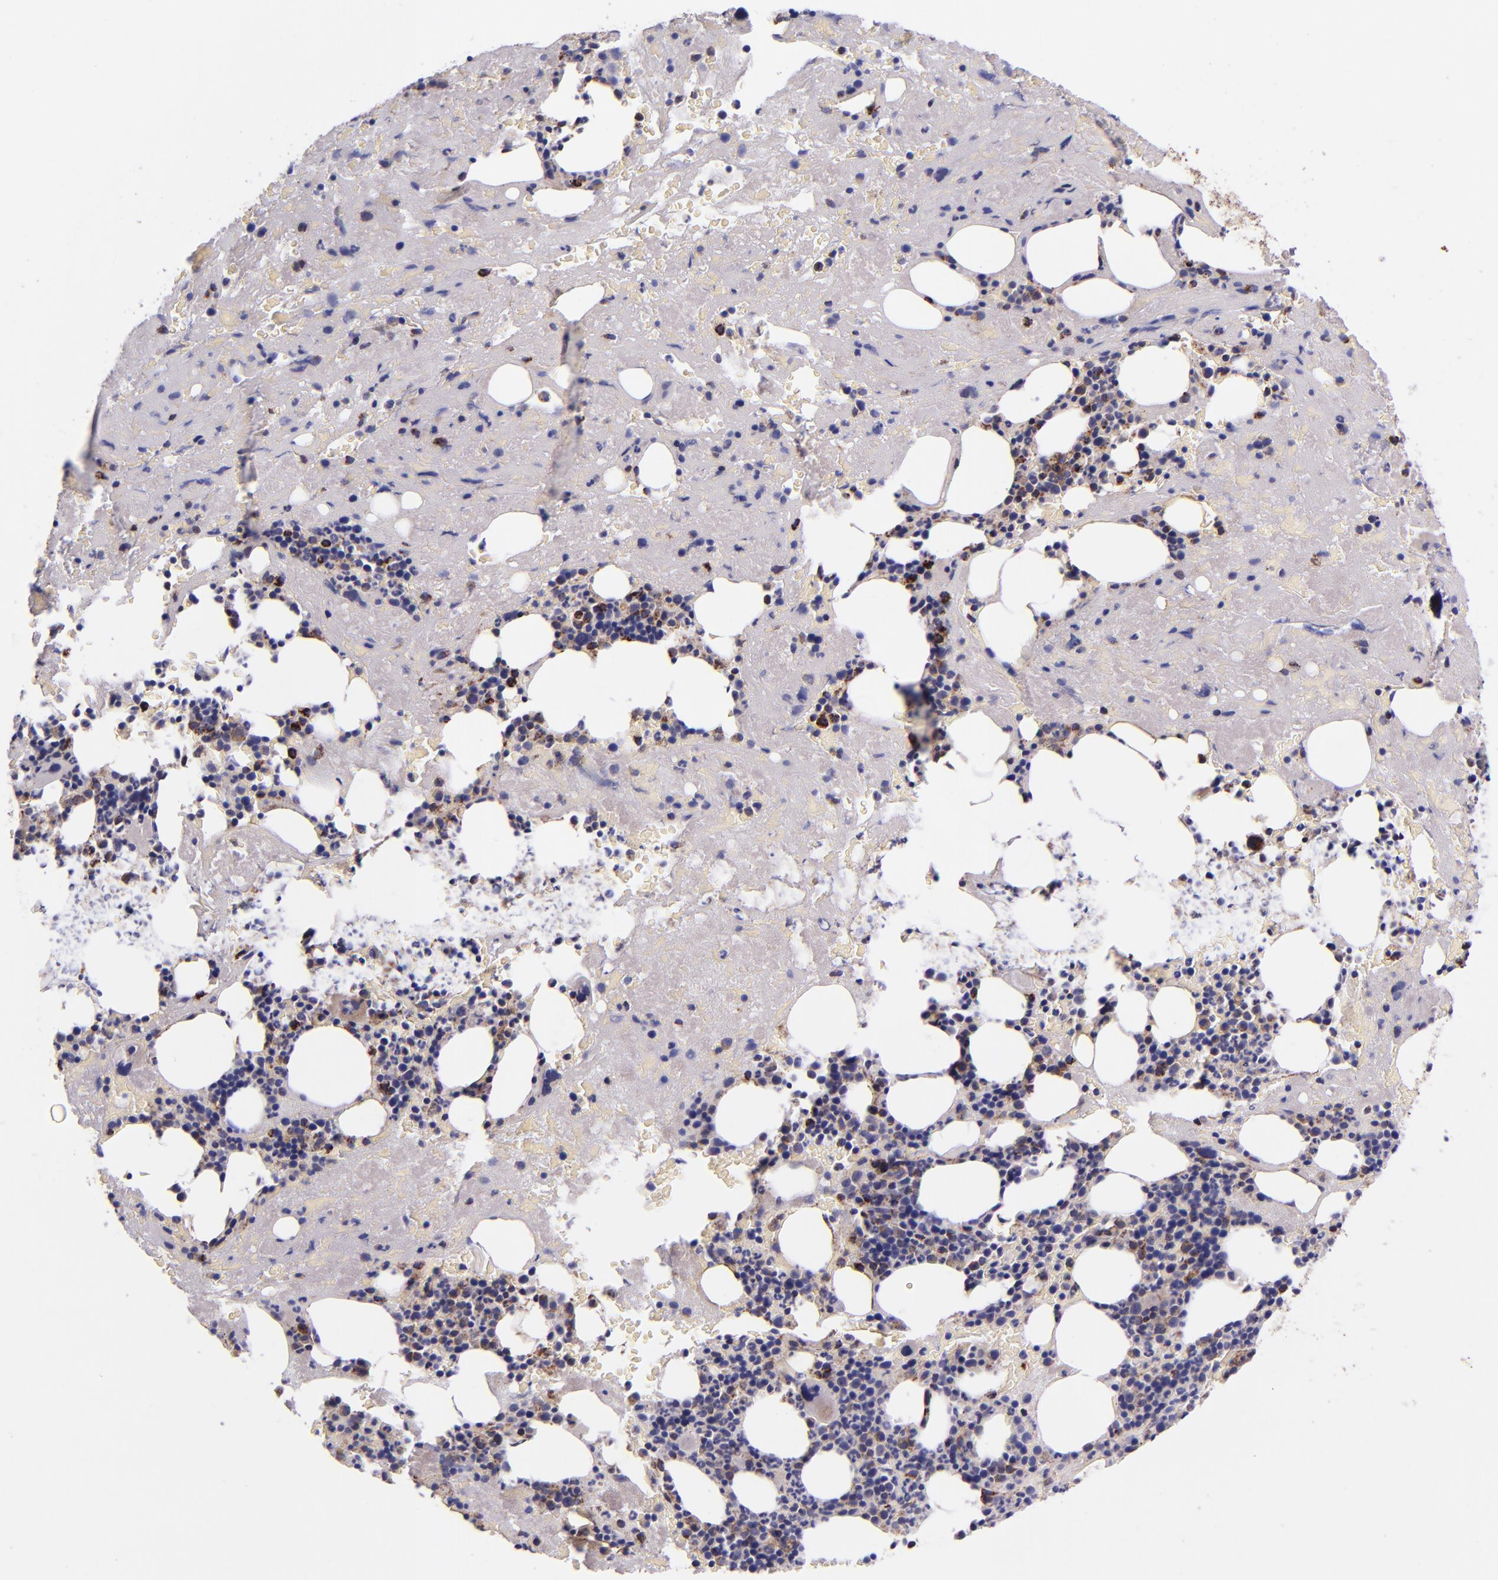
{"staining": {"intensity": "moderate", "quantity": "<25%", "location": "cytoplasmic/membranous"}, "tissue": "bone marrow", "cell_type": "Hematopoietic cells", "image_type": "normal", "snomed": [{"axis": "morphology", "description": "Normal tissue, NOS"}, {"axis": "topography", "description": "Bone marrow"}], "caption": "Protein staining of benign bone marrow reveals moderate cytoplasmic/membranous staining in approximately <25% of hematopoietic cells.", "gene": "IDH3G", "patient": {"sex": "male", "age": 76}}